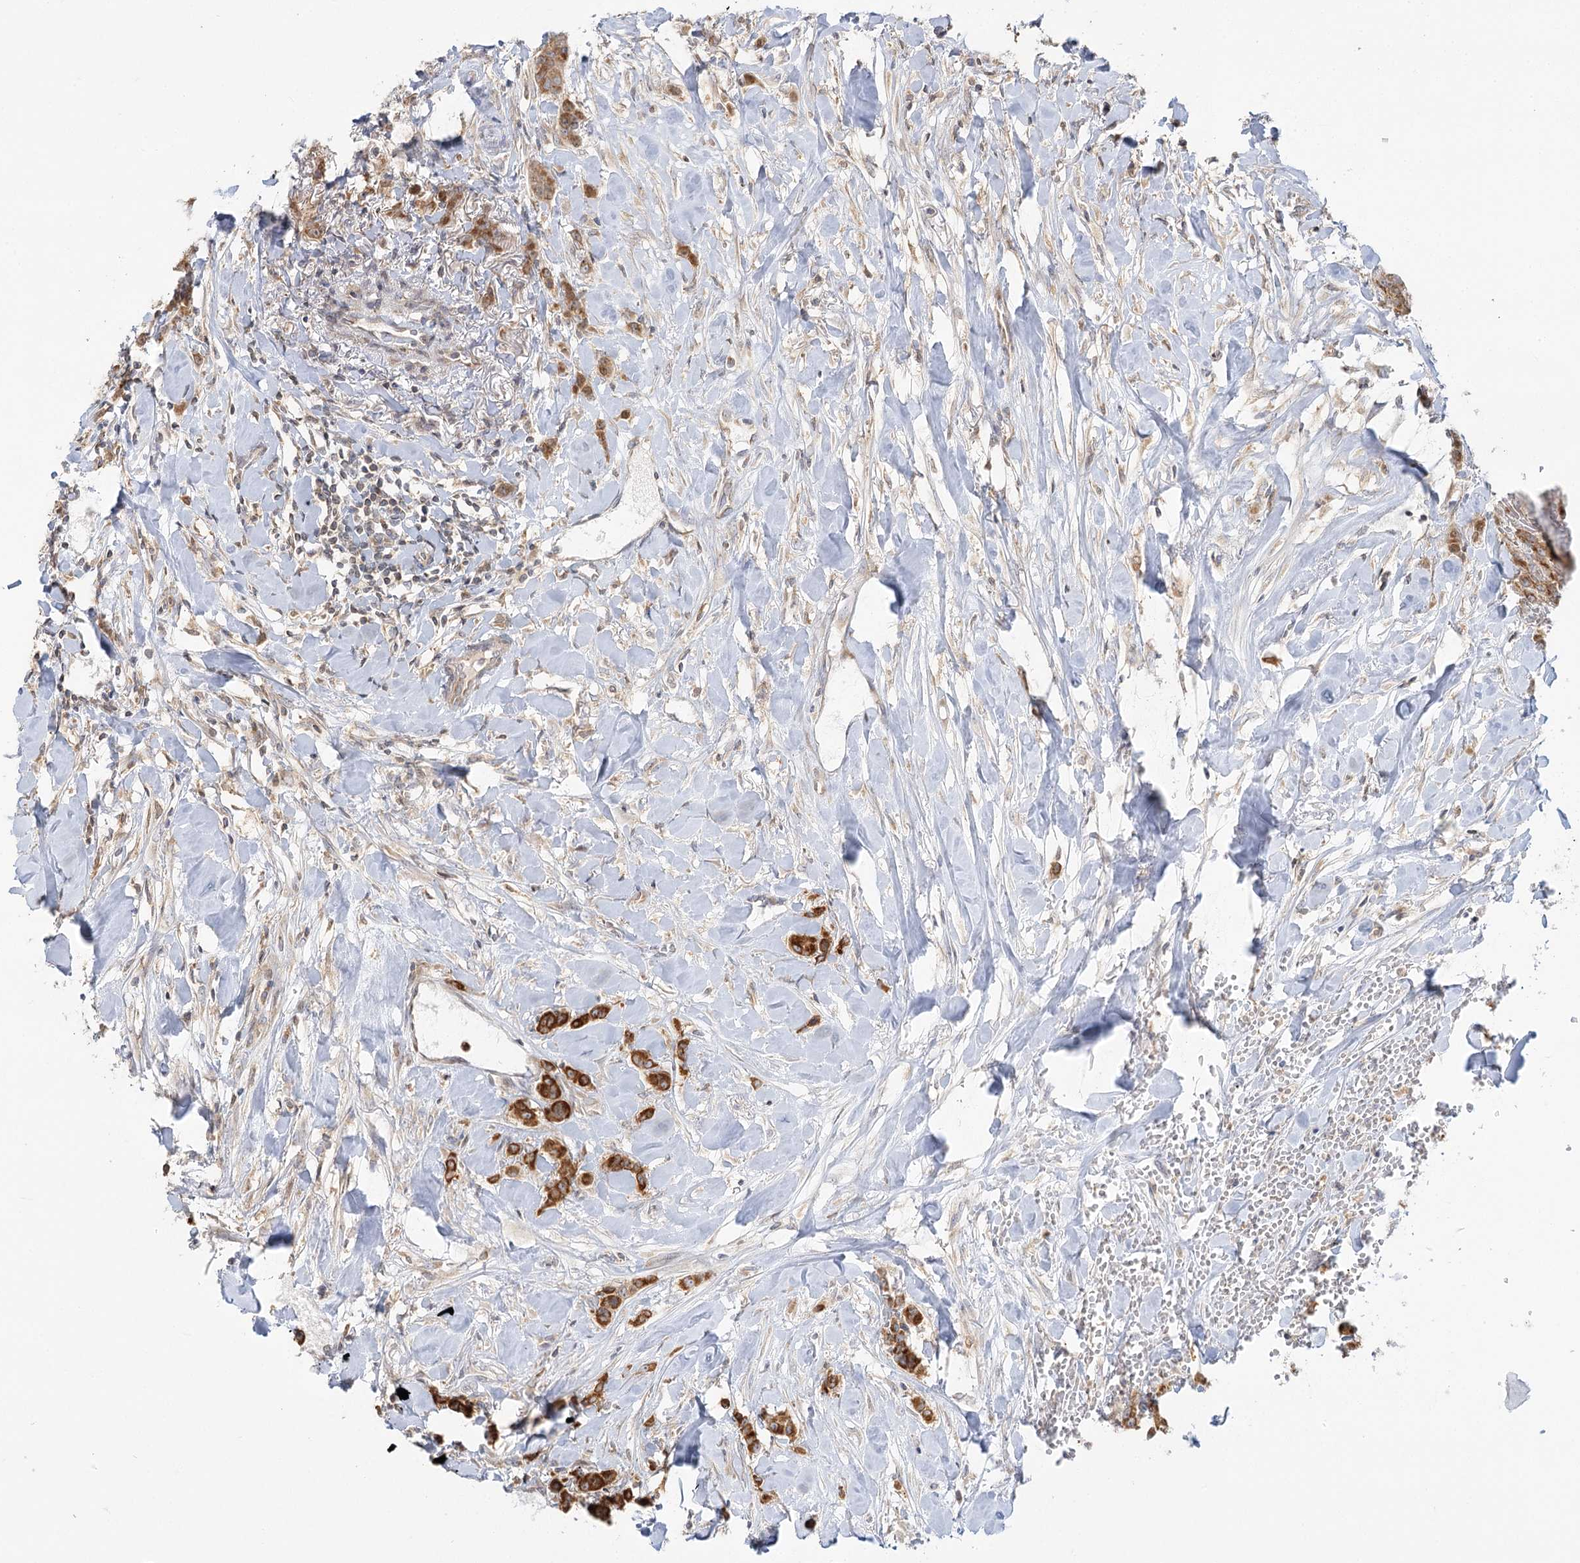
{"staining": {"intensity": "strong", "quantity": ">75%", "location": "cytoplasmic/membranous"}, "tissue": "breast cancer", "cell_type": "Tumor cells", "image_type": "cancer", "snomed": [{"axis": "morphology", "description": "Duct carcinoma"}, {"axis": "topography", "description": "Breast"}], "caption": "A brown stain shows strong cytoplasmic/membranous staining of a protein in human breast infiltrating ductal carcinoma tumor cells.", "gene": "MTMR3", "patient": {"sex": "female", "age": 40}}